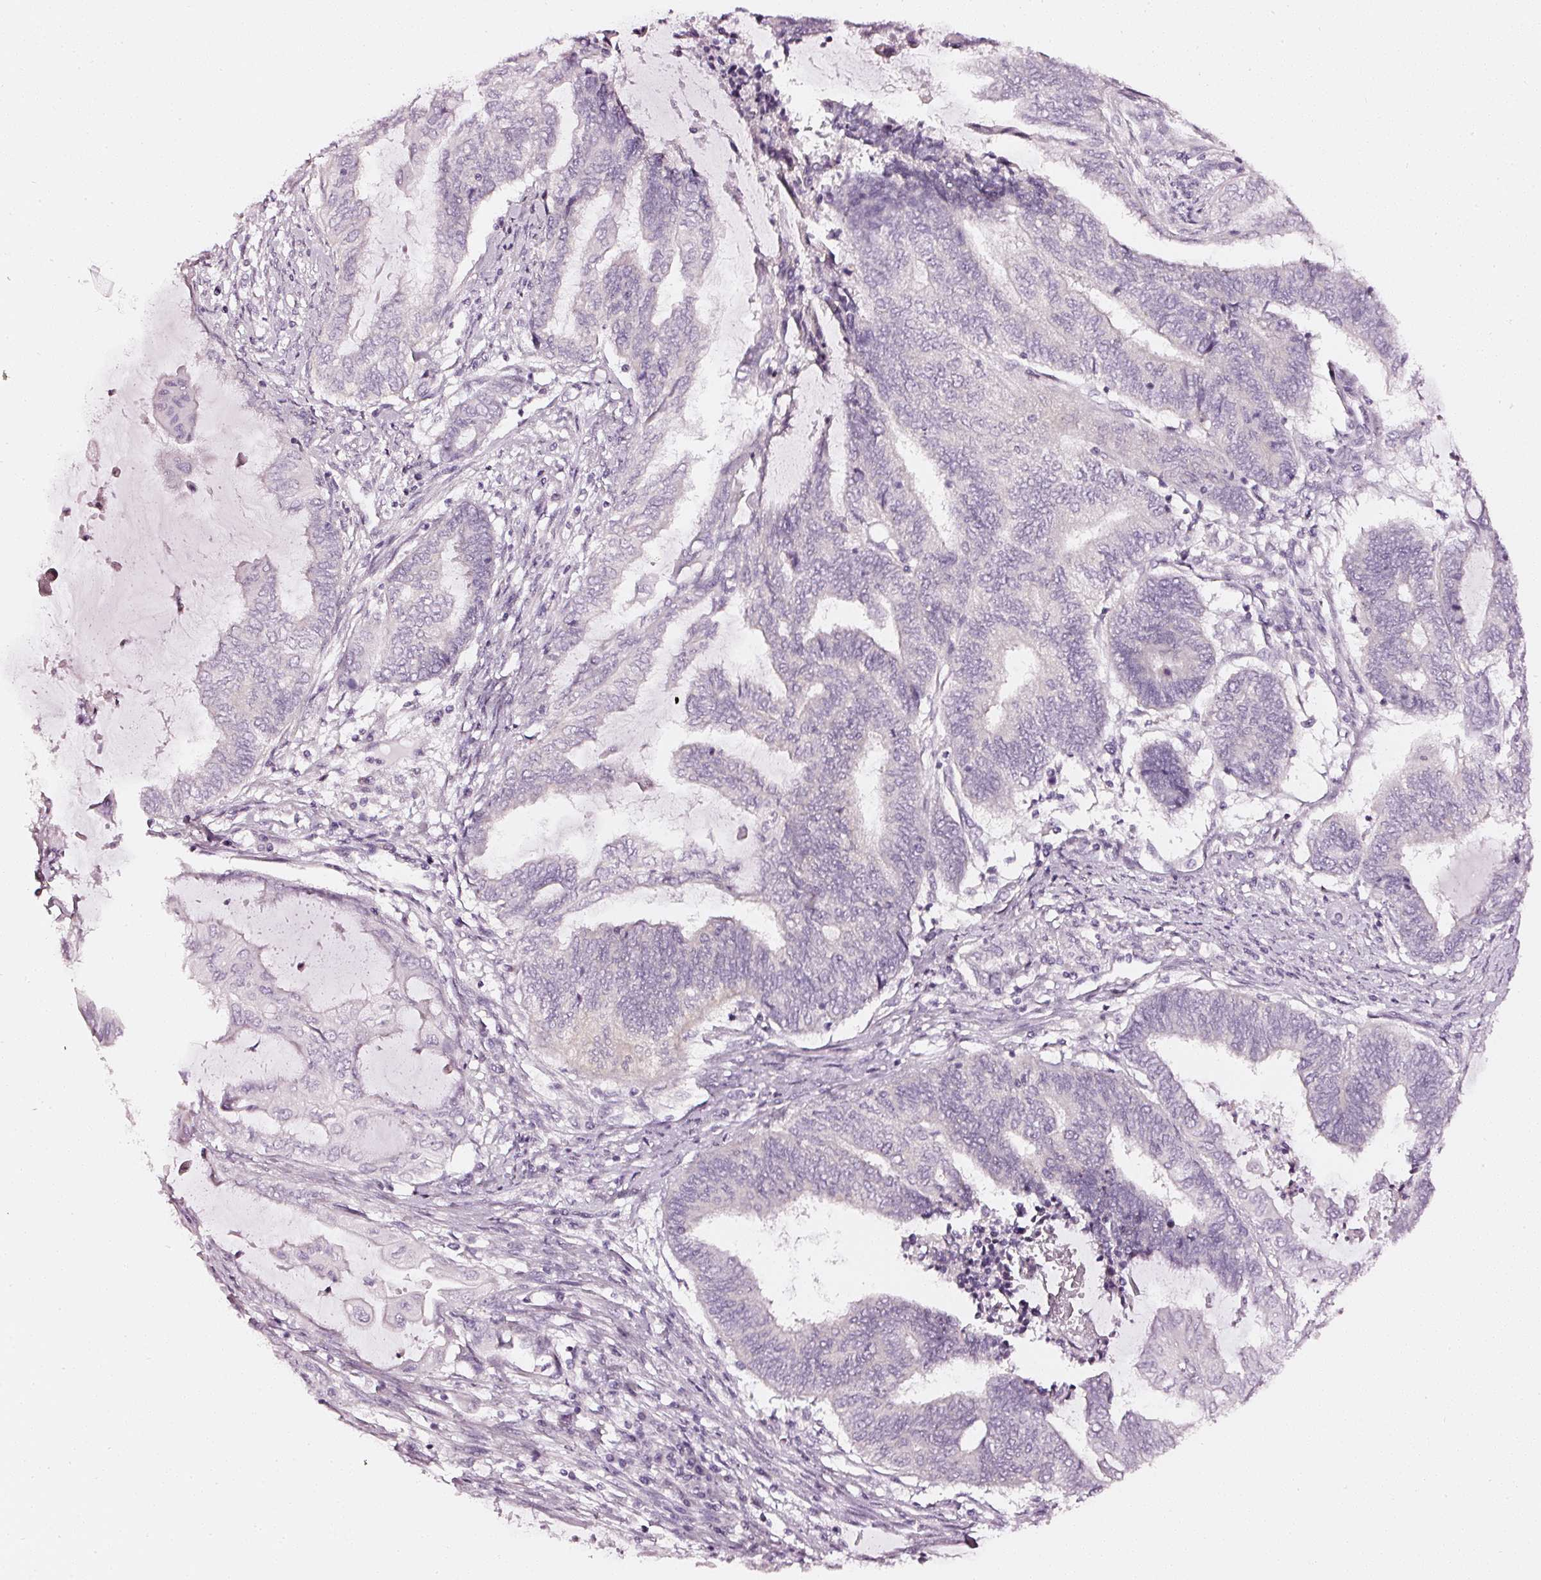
{"staining": {"intensity": "negative", "quantity": "none", "location": "none"}, "tissue": "endometrial cancer", "cell_type": "Tumor cells", "image_type": "cancer", "snomed": [{"axis": "morphology", "description": "Adenocarcinoma, NOS"}, {"axis": "topography", "description": "Uterus"}, {"axis": "topography", "description": "Endometrium"}], "caption": "An immunohistochemistry micrograph of endometrial cancer is shown. There is no staining in tumor cells of endometrial cancer.", "gene": "CNP", "patient": {"sex": "female", "age": 70}}